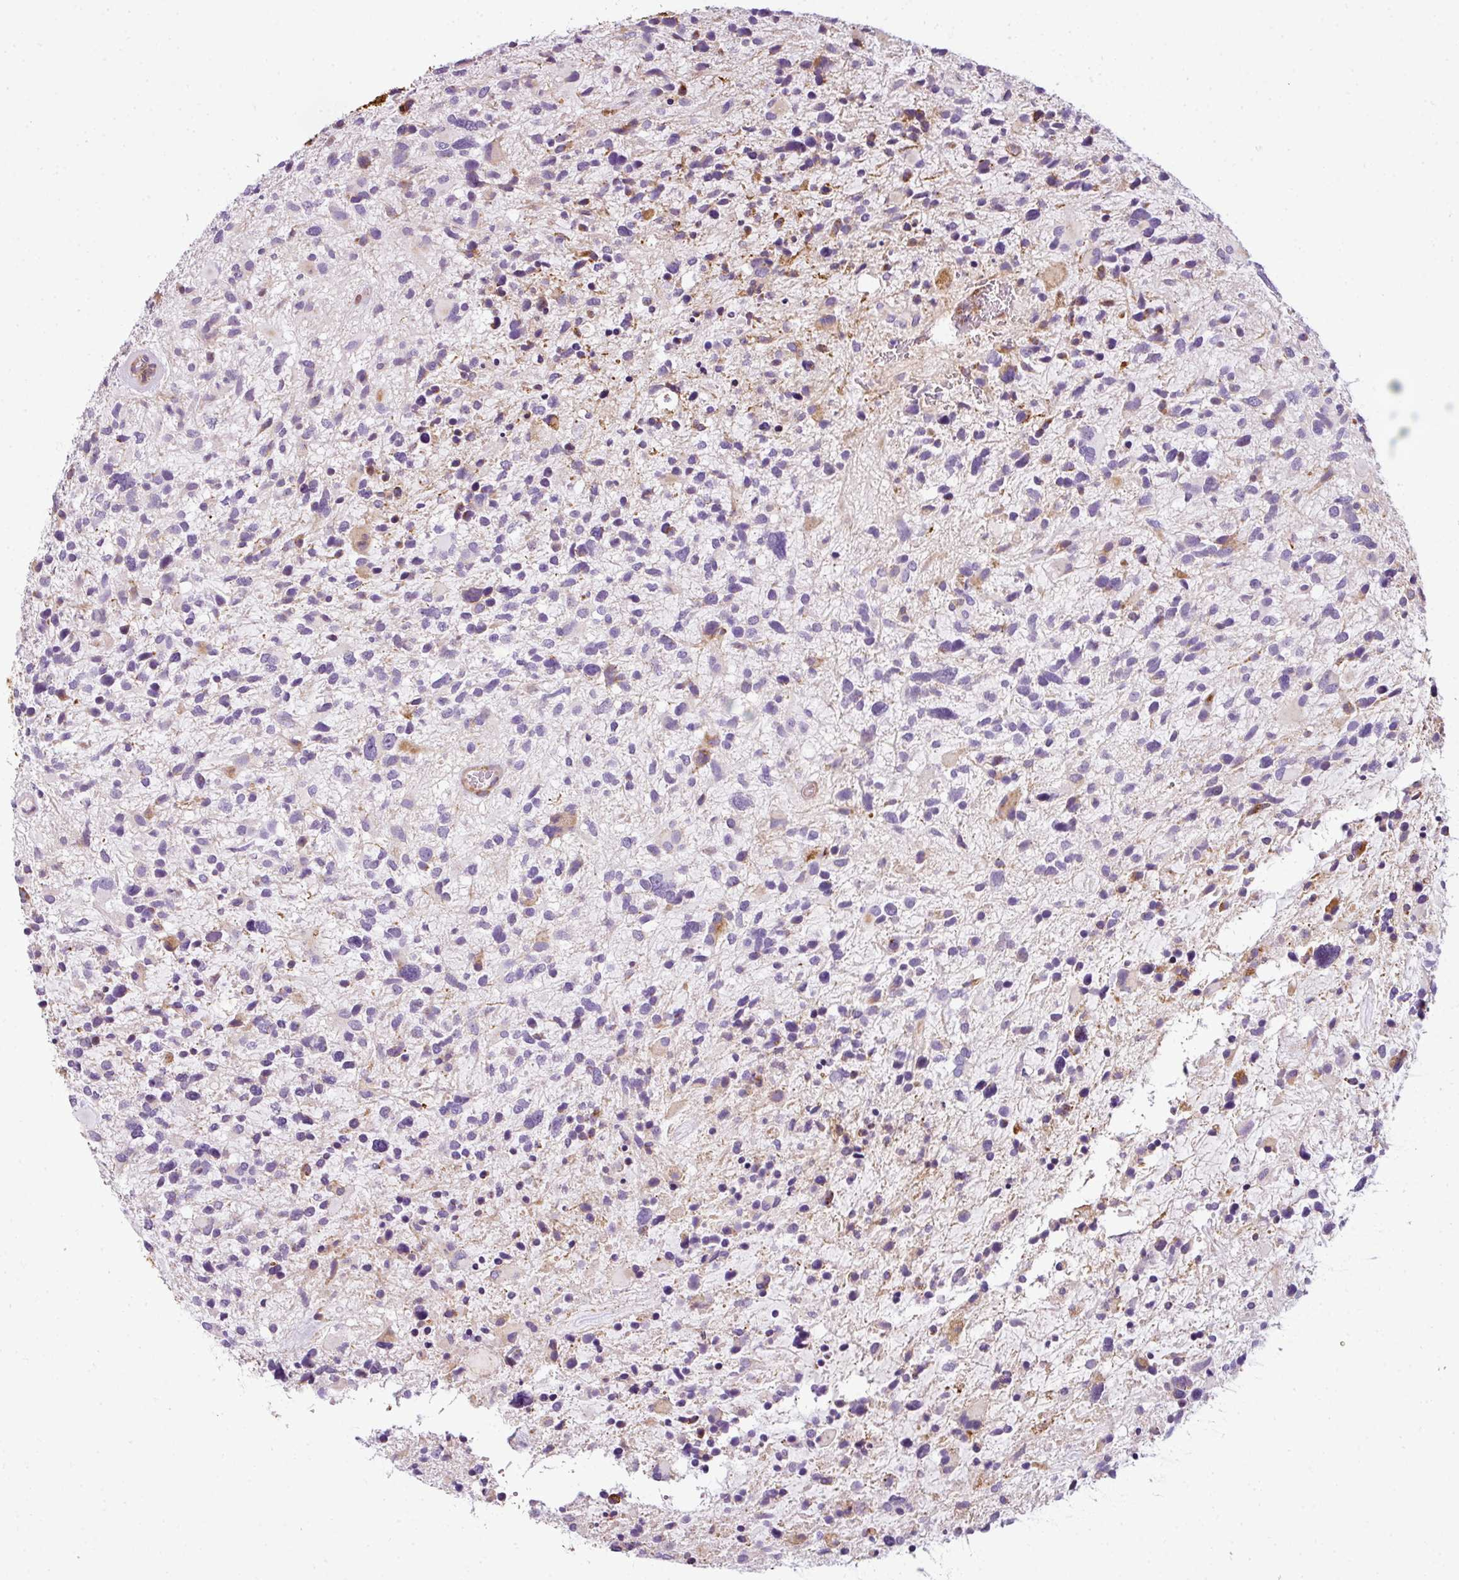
{"staining": {"intensity": "negative", "quantity": "none", "location": "none"}, "tissue": "glioma", "cell_type": "Tumor cells", "image_type": "cancer", "snomed": [{"axis": "morphology", "description": "Glioma, malignant, High grade"}, {"axis": "topography", "description": "Brain"}], "caption": "Immunohistochemical staining of malignant glioma (high-grade) demonstrates no significant positivity in tumor cells.", "gene": "ANKRD18A", "patient": {"sex": "female", "age": 11}}